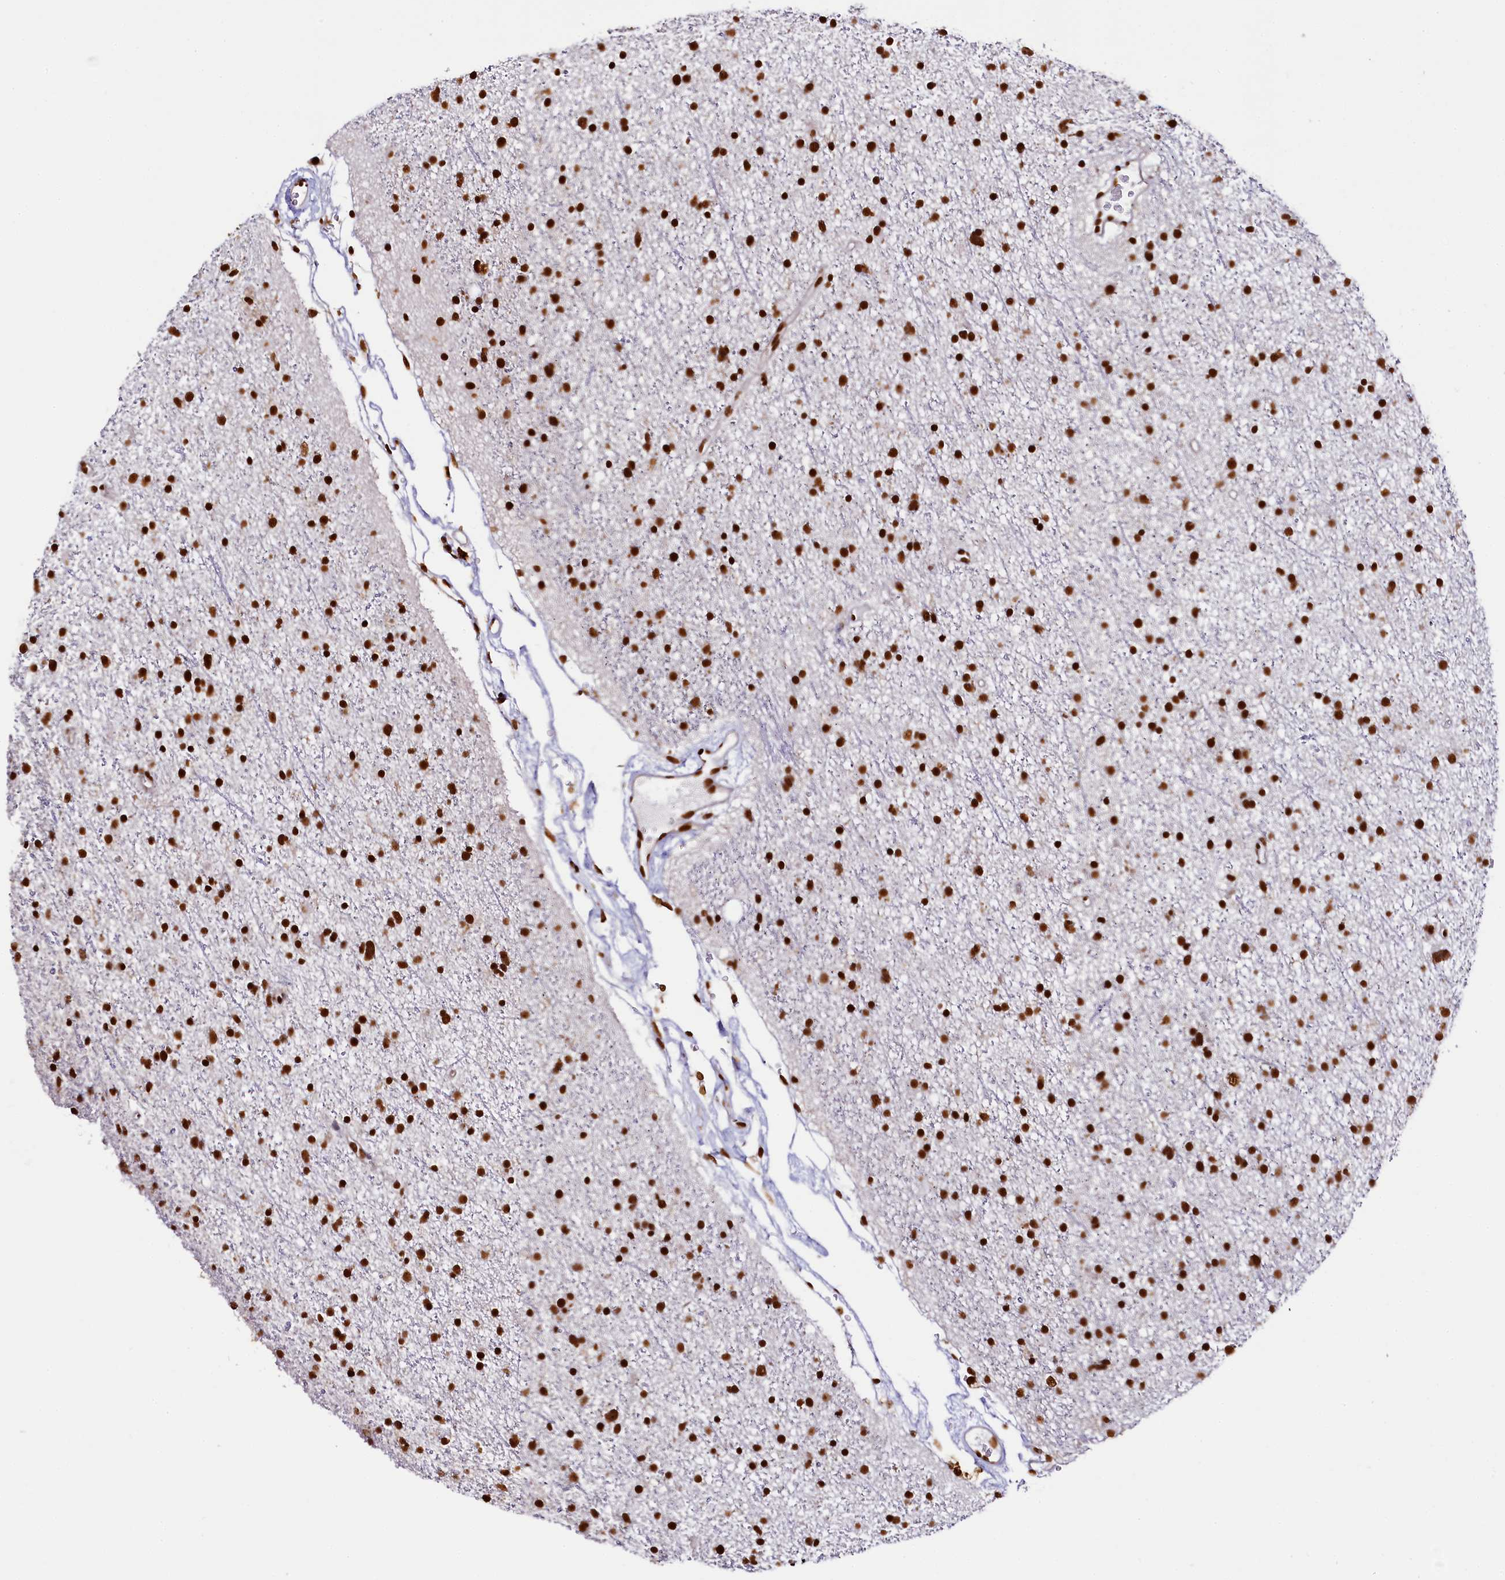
{"staining": {"intensity": "strong", "quantity": ">75%", "location": "nuclear"}, "tissue": "glioma", "cell_type": "Tumor cells", "image_type": "cancer", "snomed": [{"axis": "morphology", "description": "Glioma, malignant, Low grade"}, {"axis": "topography", "description": "Cerebral cortex"}], "caption": "Immunohistochemistry photomicrograph of glioma stained for a protein (brown), which exhibits high levels of strong nuclear staining in about >75% of tumor cells.", "gene": "SNRPD2", "patient": {"sex": "female", "age": 39}}